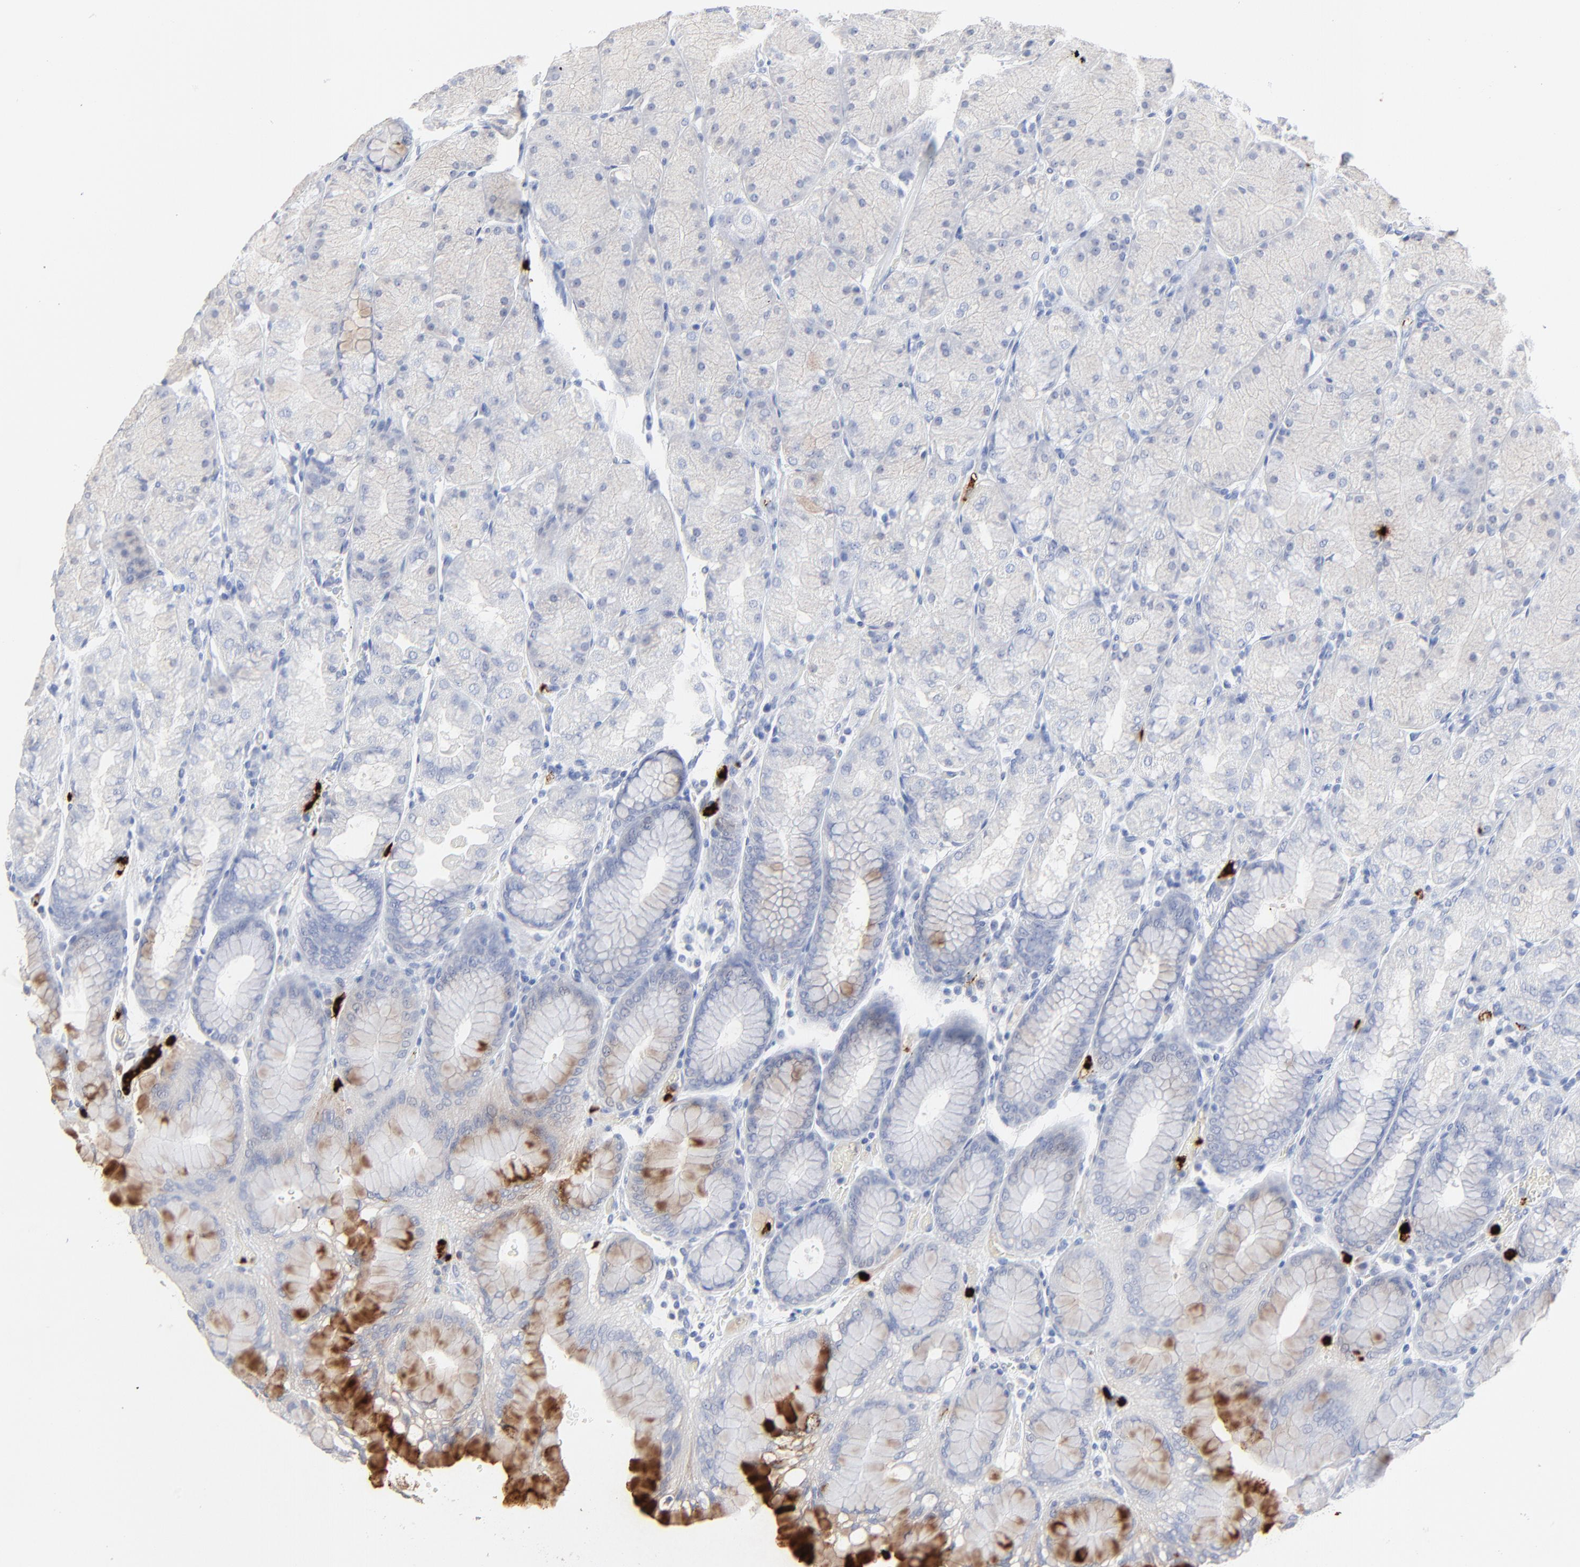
{"staining": {"intensity": "moderate", "quantity": "25%-75%", "location": "cytoplasmic/membranous"}, "tissue": "stomach", "cell_type": "Glandular cells", "image_type": "normal", "snomed": [{"axis": "morphology", "description": "Normal tissue, NOS"}, {"axis": "topography", "description": "Stomach, upper"}, {"axis": "topography", "description": "Stomach"}], "caption": "Moderate cytoplasmic/membranous positivity for a protein is appreciated in approximately 25%-75% of glandular cells of normal stomach using IHC.", "gene": "LCN2", "patient": {"sex": "male", "age": 76}}